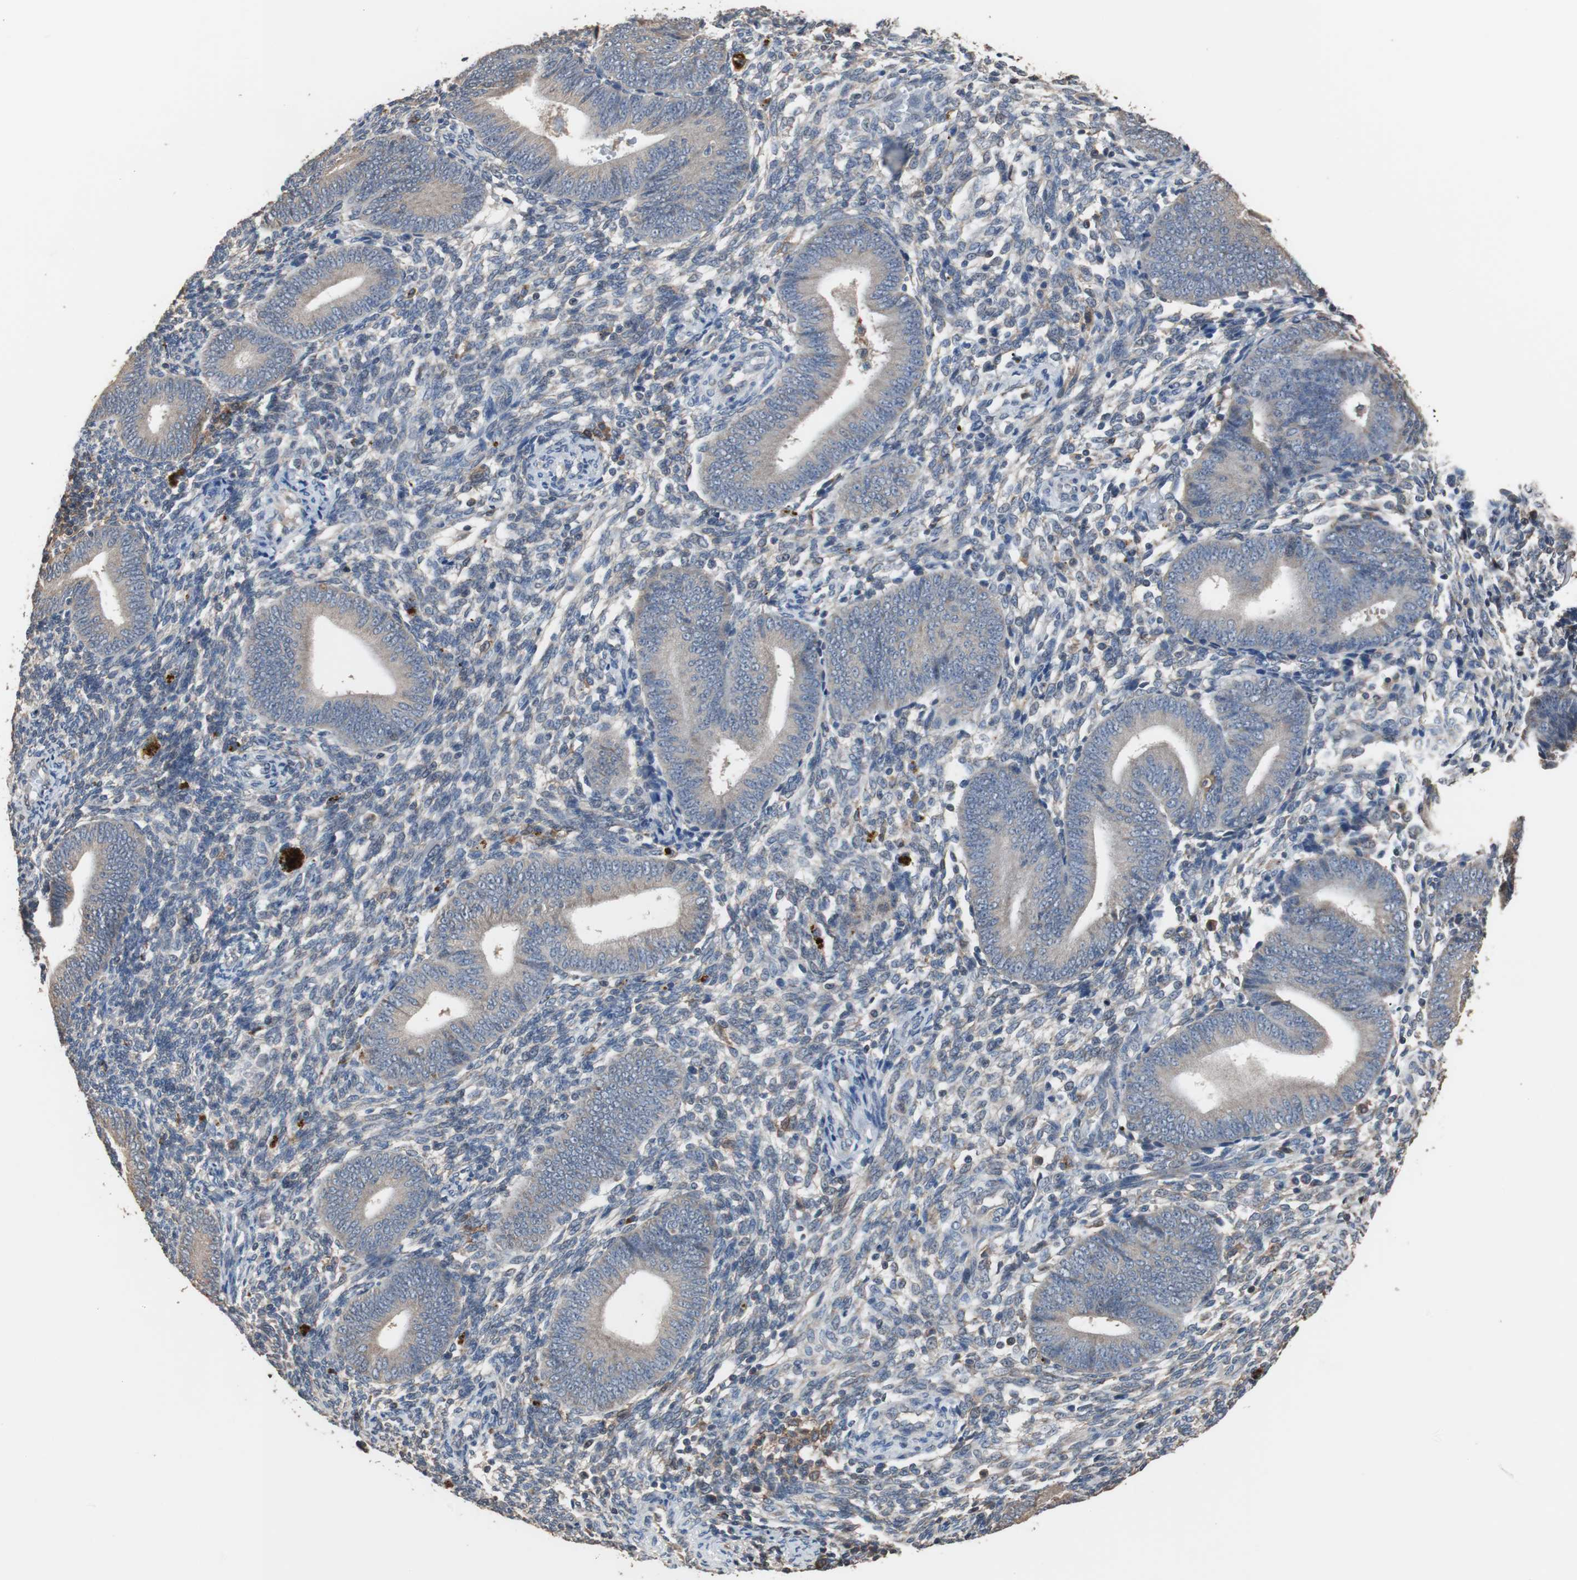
{"staining": {"intensity": "weak", "quantity": "25%-75%", "location": "cytoplasmic/membranous"}, "tissue": "endometrium", "cell_type": "Cells in endometrial stroma", "image_type": "normal", "snomed": [{"axis": "morphology", "description": "Normal tissue, NOS"}, {"axis": "topography", "description": "Uterus"}, {"axis": "topography", "description": "Endometrium"}], "caption": "Immunohistochemistry micrograph of benign endometrium: human endometrium stained using immunohistochemistry exhibits low levels of weak protein expression localized specifically in the cytoplasmic/membranous of cells in endometrial stroma, appearing as a cytoplasmic/membranous brown color.", "gene": "SCIMP", "patient": {"sex": "female", "age": 33}}